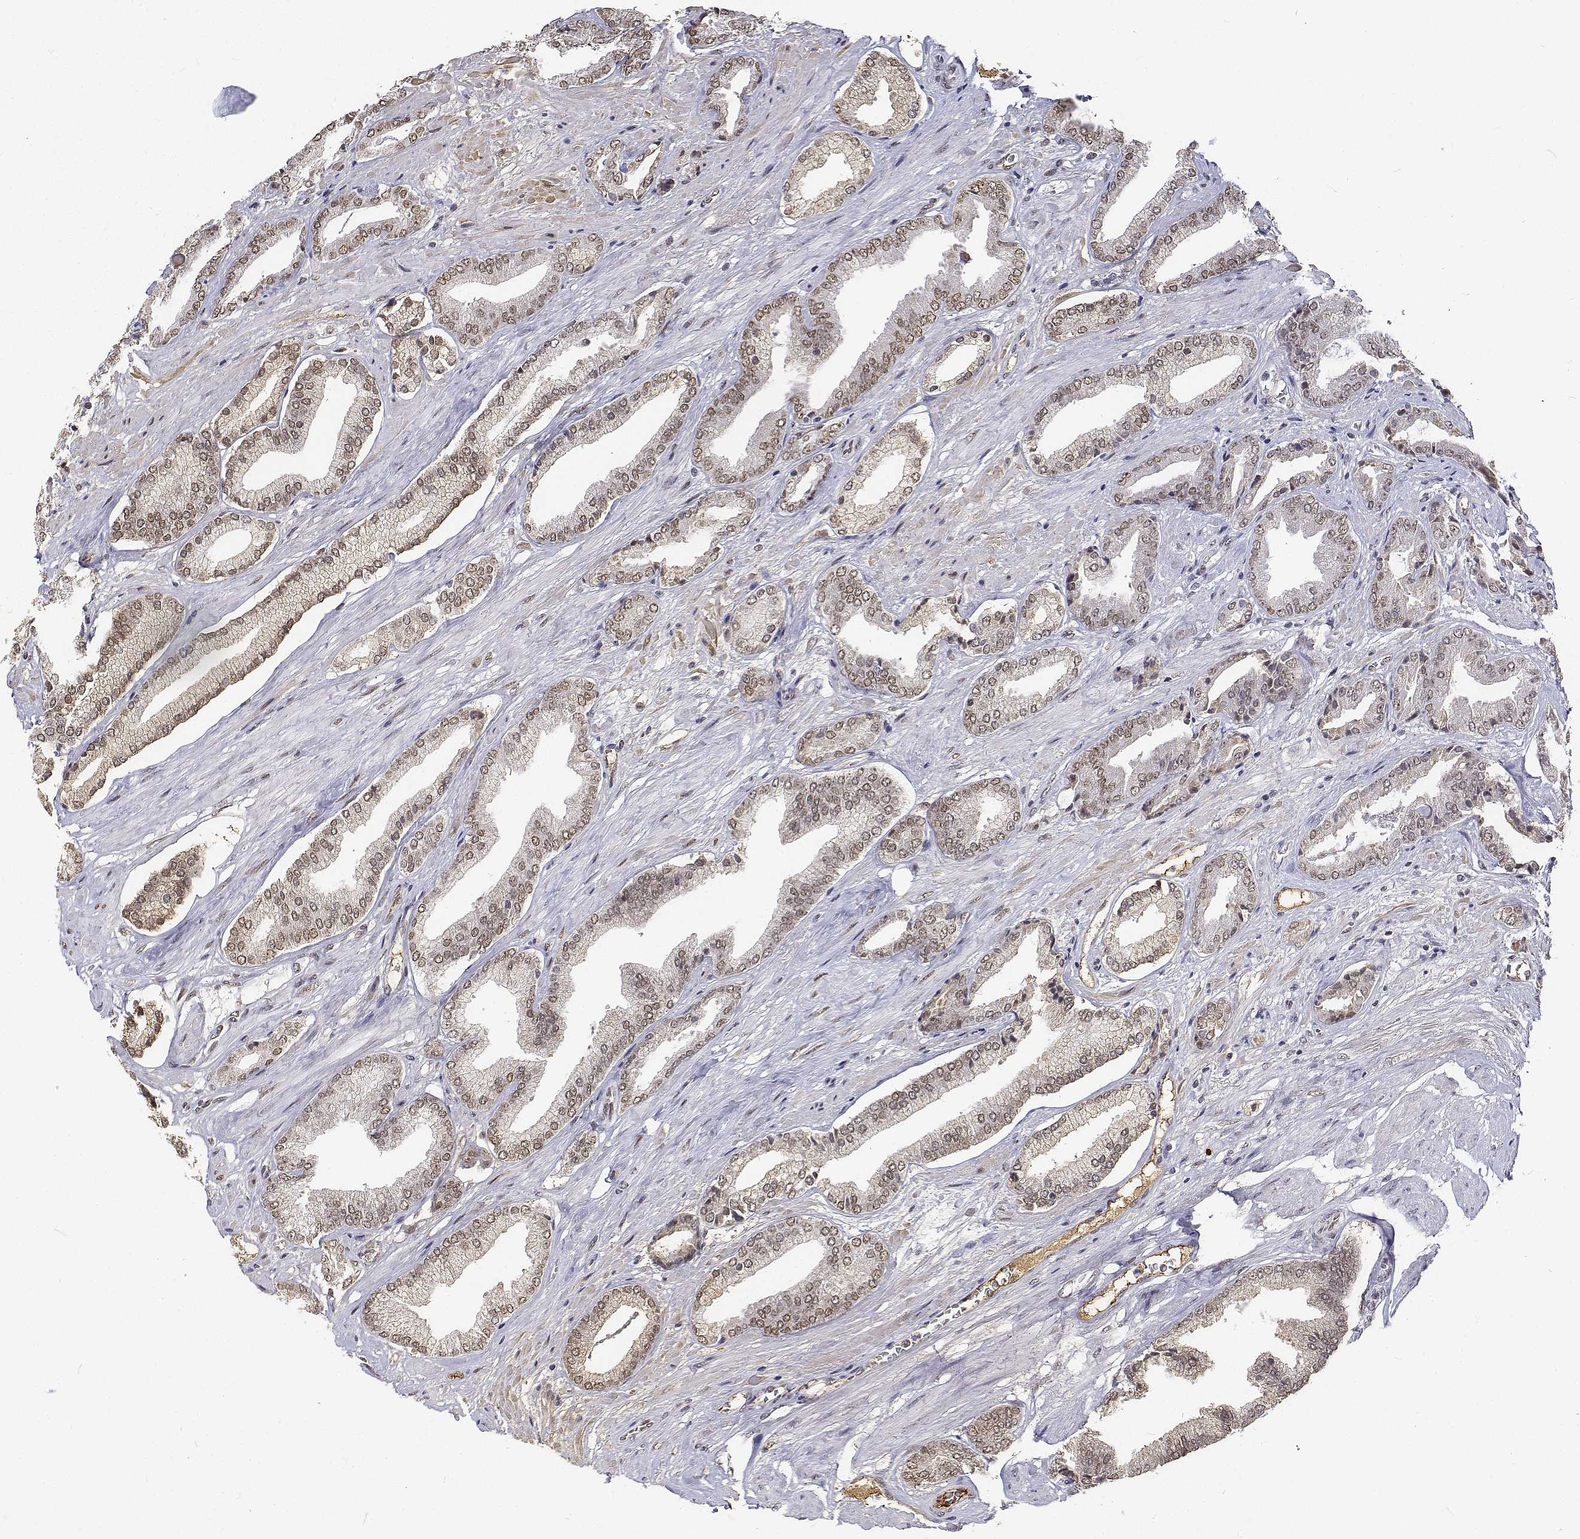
{"staining": {"intensity": "weak", "quantity": ">75%", "location": "nuclear"}, "tissue": "prostate cancer", "cell_type": "Tumor cells", "image_type": "cancer", "snomed": [{"axis": "morphology", "description": "Adenocarcinoma, High grade"}, {"axis": "topography", "description": "Prostate"}], "caption": "Tumor cells display weak nuclear expression in about >75% of cells in prostate high-grade adenocarcinoma.", "gene": "ATRX", "patient": {"sex": "male", "age": 56}}